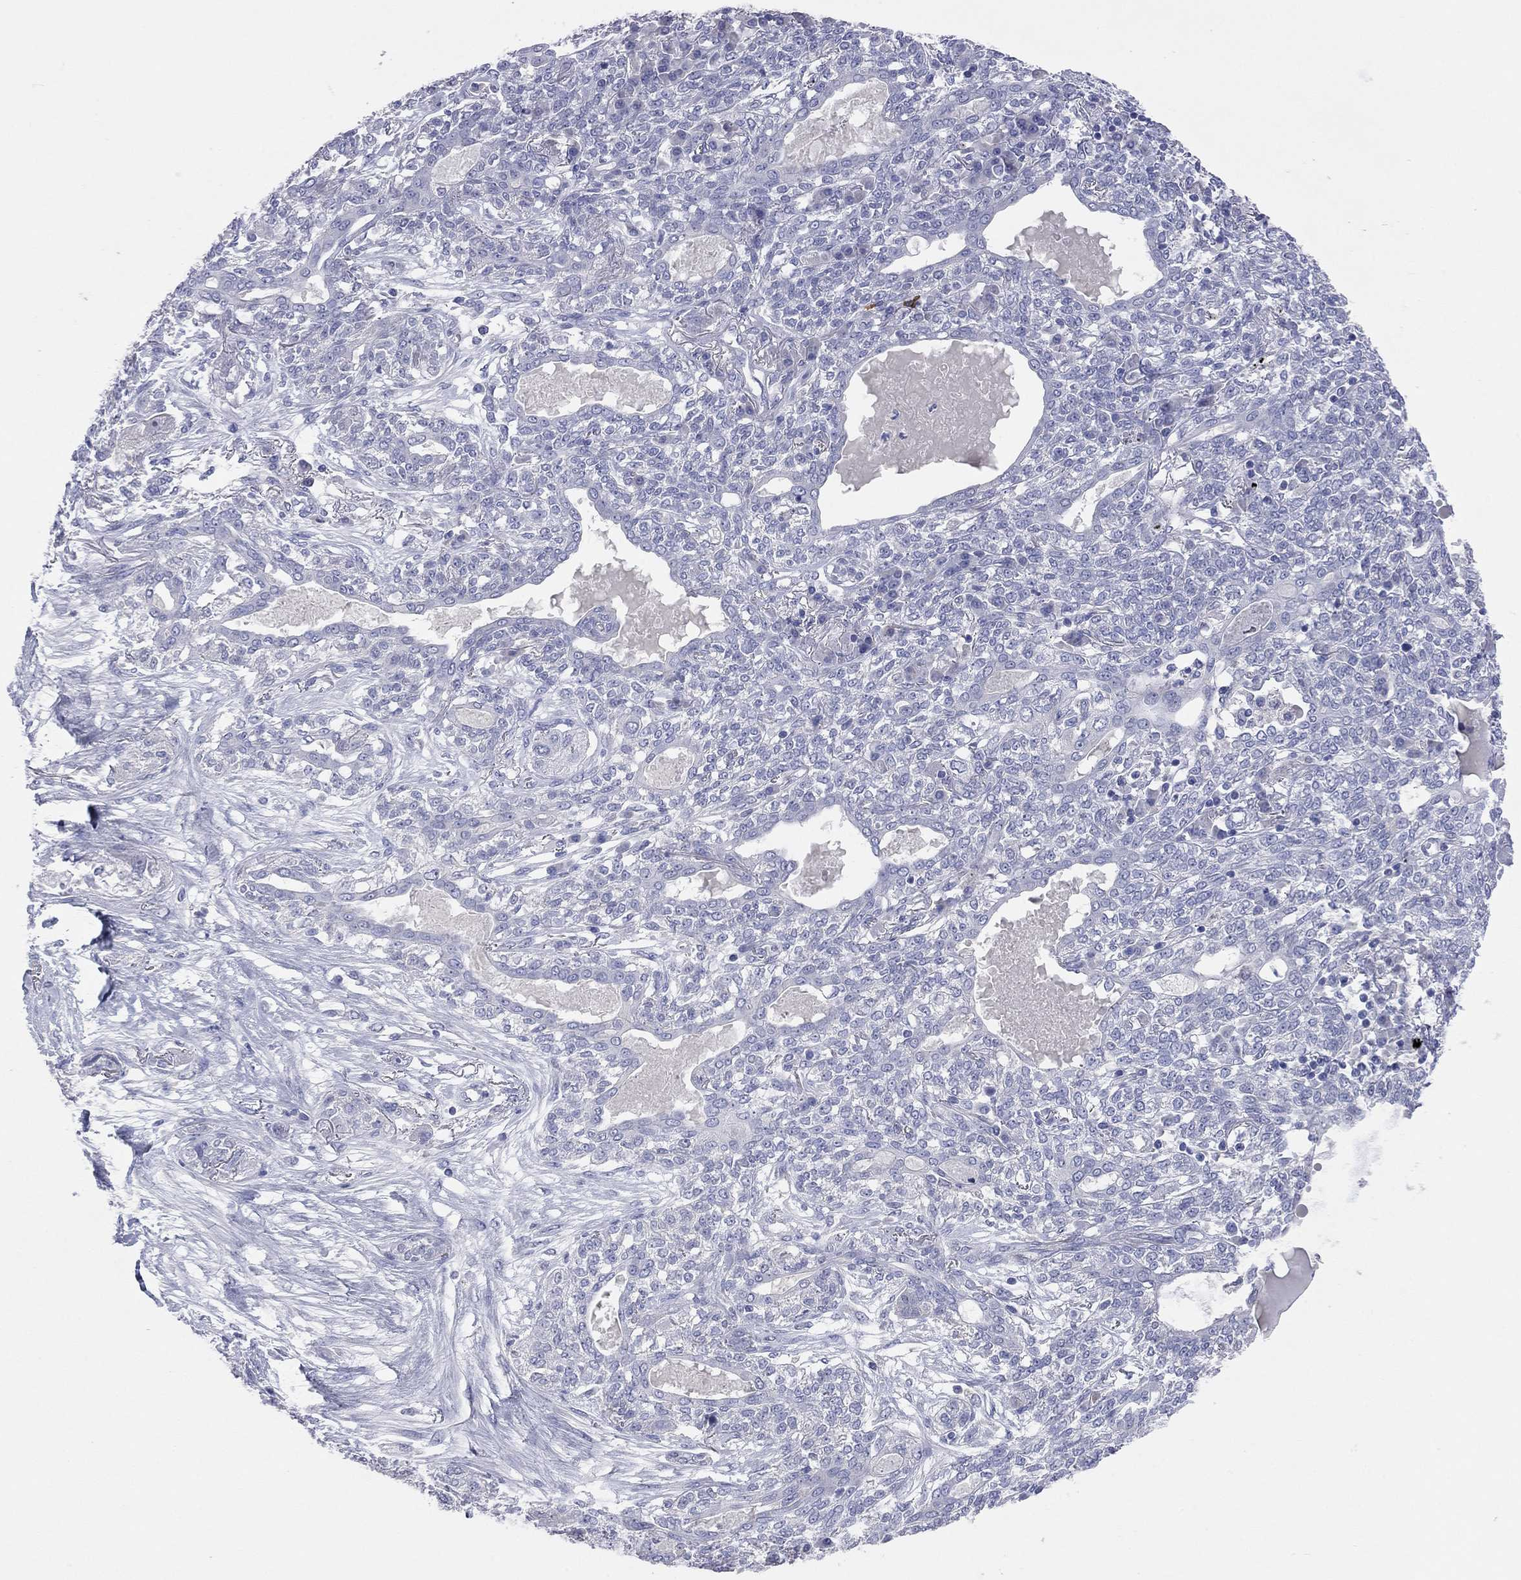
{"staining": {"intensity": "negative", "quantity": "none", "location": "none"}, "tissue": "lung cancer", "cell_type": "Tumor cells", "image_type": "cancer", "snomed": [{"axis": "morphology", "description": "Squamous cell carcinoma, NOS"}, {"axis": "topography", "description": "Lung"}], "caption": "Lung cancer (squamous cell carcinoma) was stained to show a protein in brown. There is no significant expression in tumor cells. Brightfield microscopy of IHC stained with DAB (brown) and hematoxylin (blue), captured at high magnification.", "gene": "KCNB1", "patient": {"sex": "female", "age": 70}}